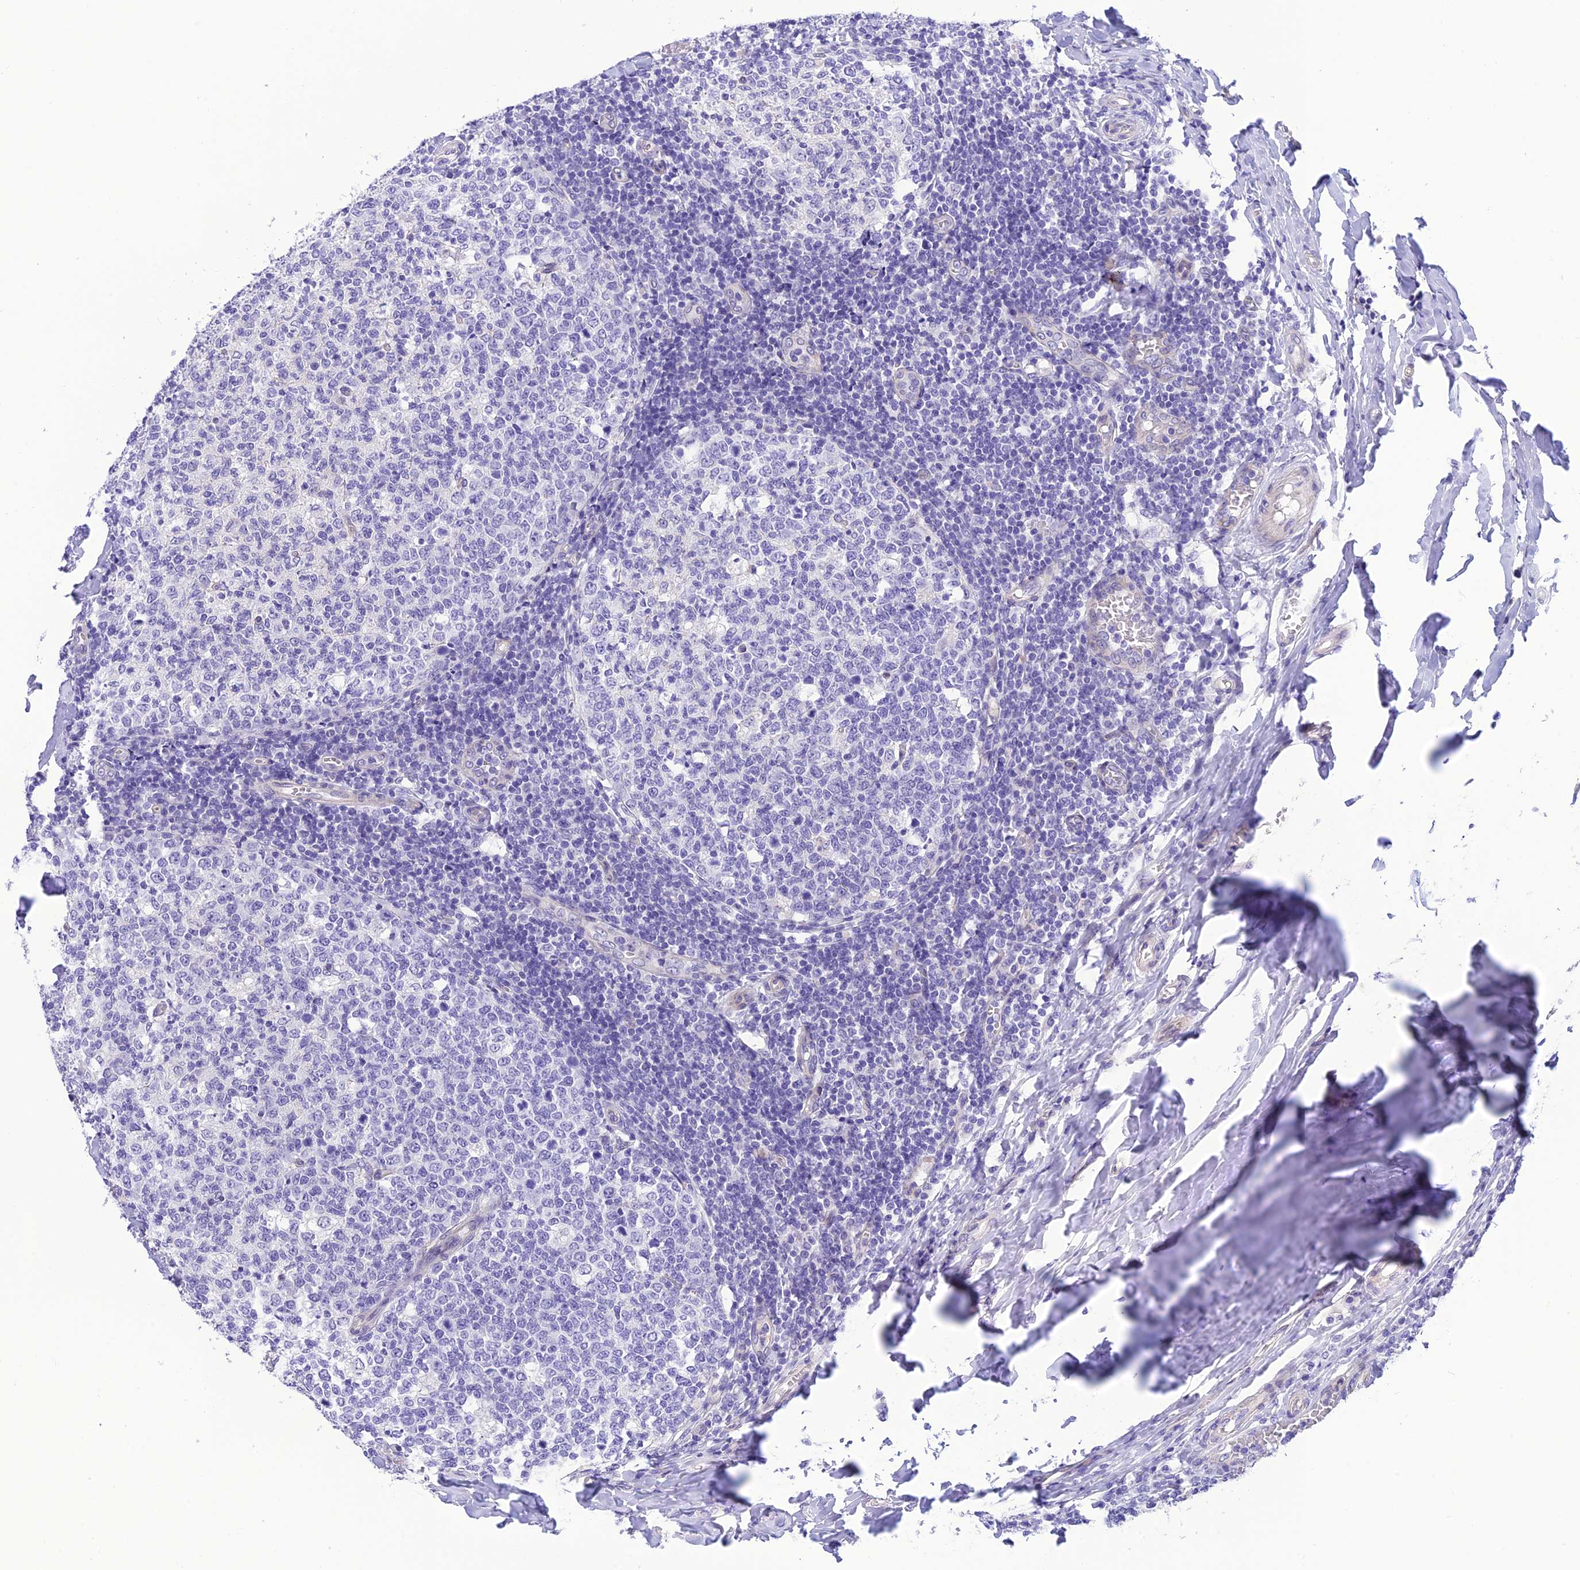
{"staining": {"intensity": "negative", "quantity": "none", "location": "none"}, "tissue": "tonsil", "cell_type": "Germinal center cells", "image_type": "normal", "snomed": [{"axis": "morphology", "description": "Normal tissue, NOS"}, {"axis": "topography", "description": "Tonsil"}], "caption": "The immunohistochemistry (IHC) histopathology image has no significant staining in germinal center cells of tonsil. (DAB (3,3'-diaminobenzidine) immunohistochemistry with hematoxylin counter stain).", "gene": "C17orf67", "patient": {"sex": "female", "age": 19}}